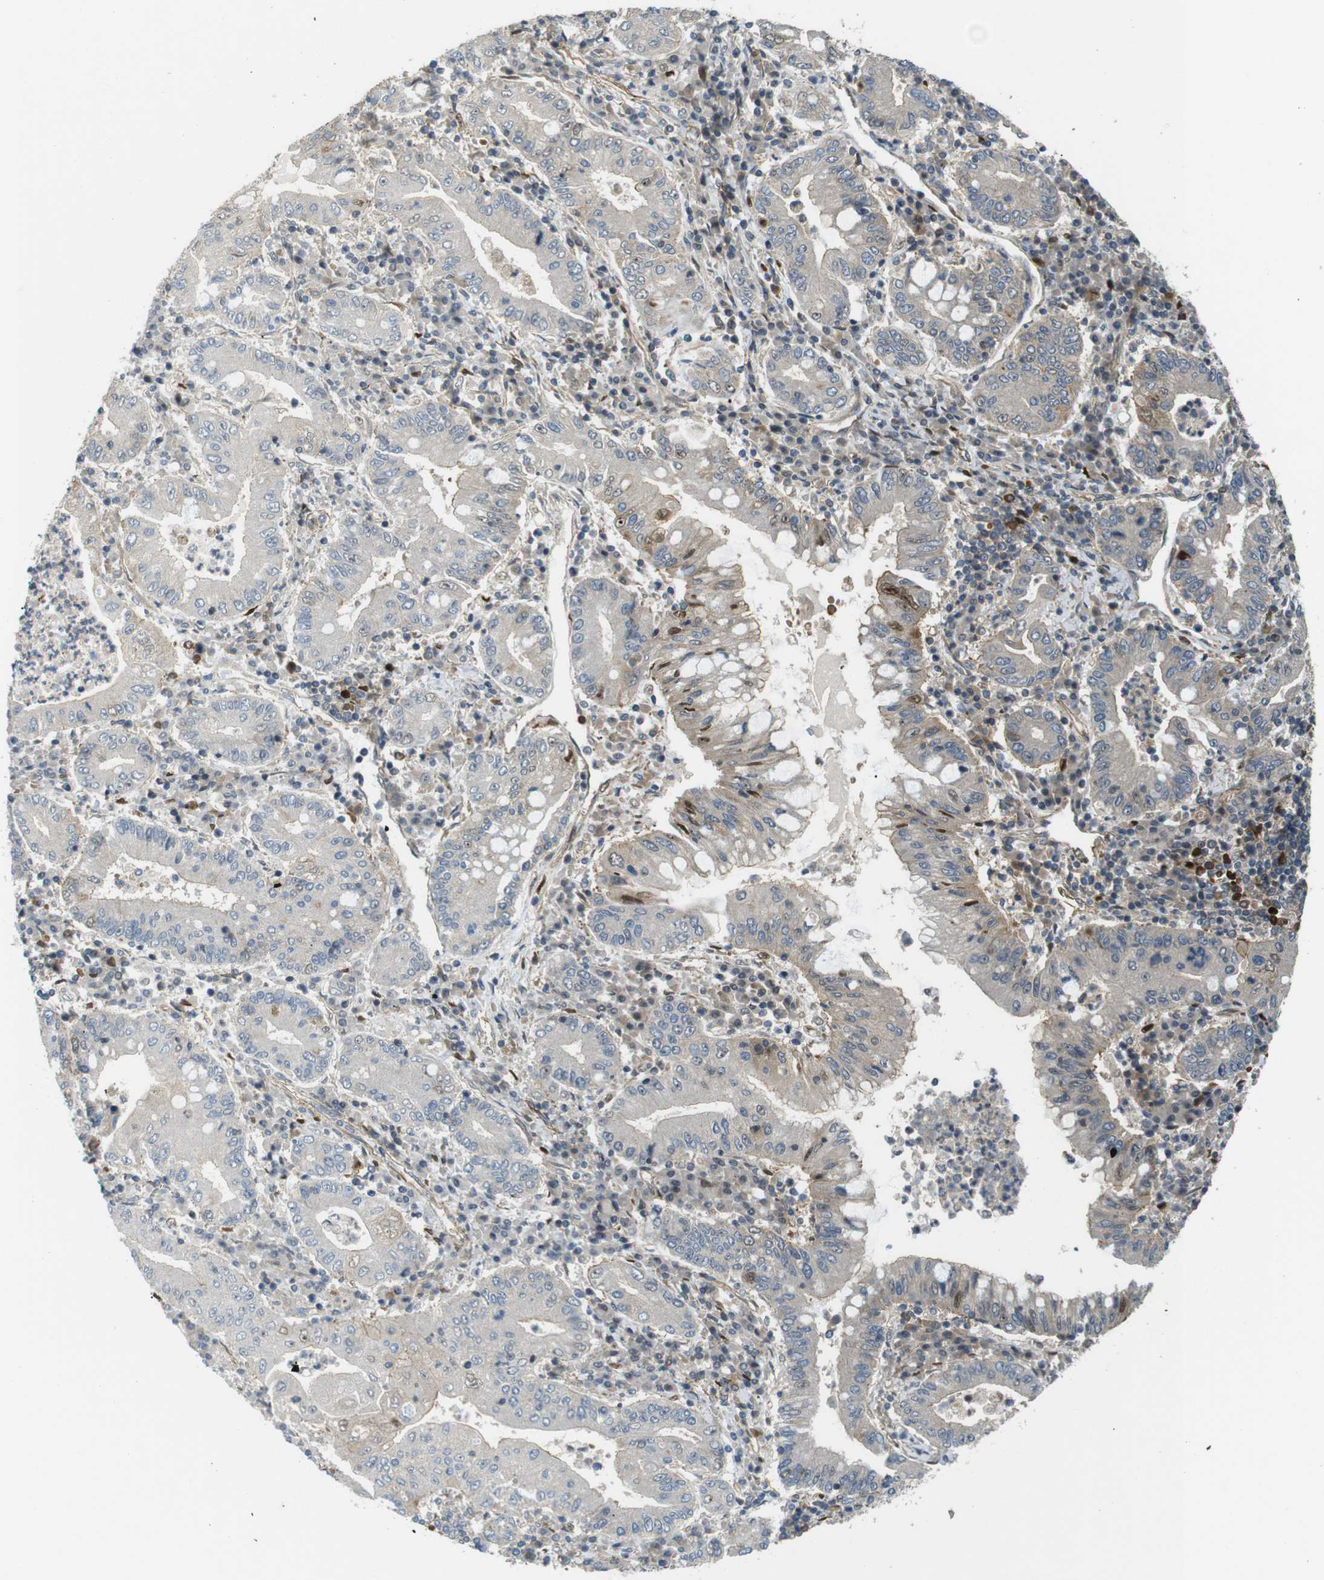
{"staining": {"intensity": "weak", "quantity": "<25%", "location": "cytoplasmic/membranous"}, "tissue": "stomach cancer", "cell_type": "Tumor cells", "image_type": "cancer", "snomed": [{"axis": "morphology", "description": "Normal tissue, NOS"}, {"axis": "morphology", "description": "Adenocarcinoma, NOS"}, {"axis": "topography", "description": "Esophagus"}, {"axis": "topography", "description": "Stomach, upper"}, {"axis": "topography", "description": "Peripheral nerve tissue"}], "caption": "Image shows no significant protein positivity in tumor cells of stomach adenocarcinoma.", "gene": "TSC1", "patient": {"sex": "male", "age": 62}}